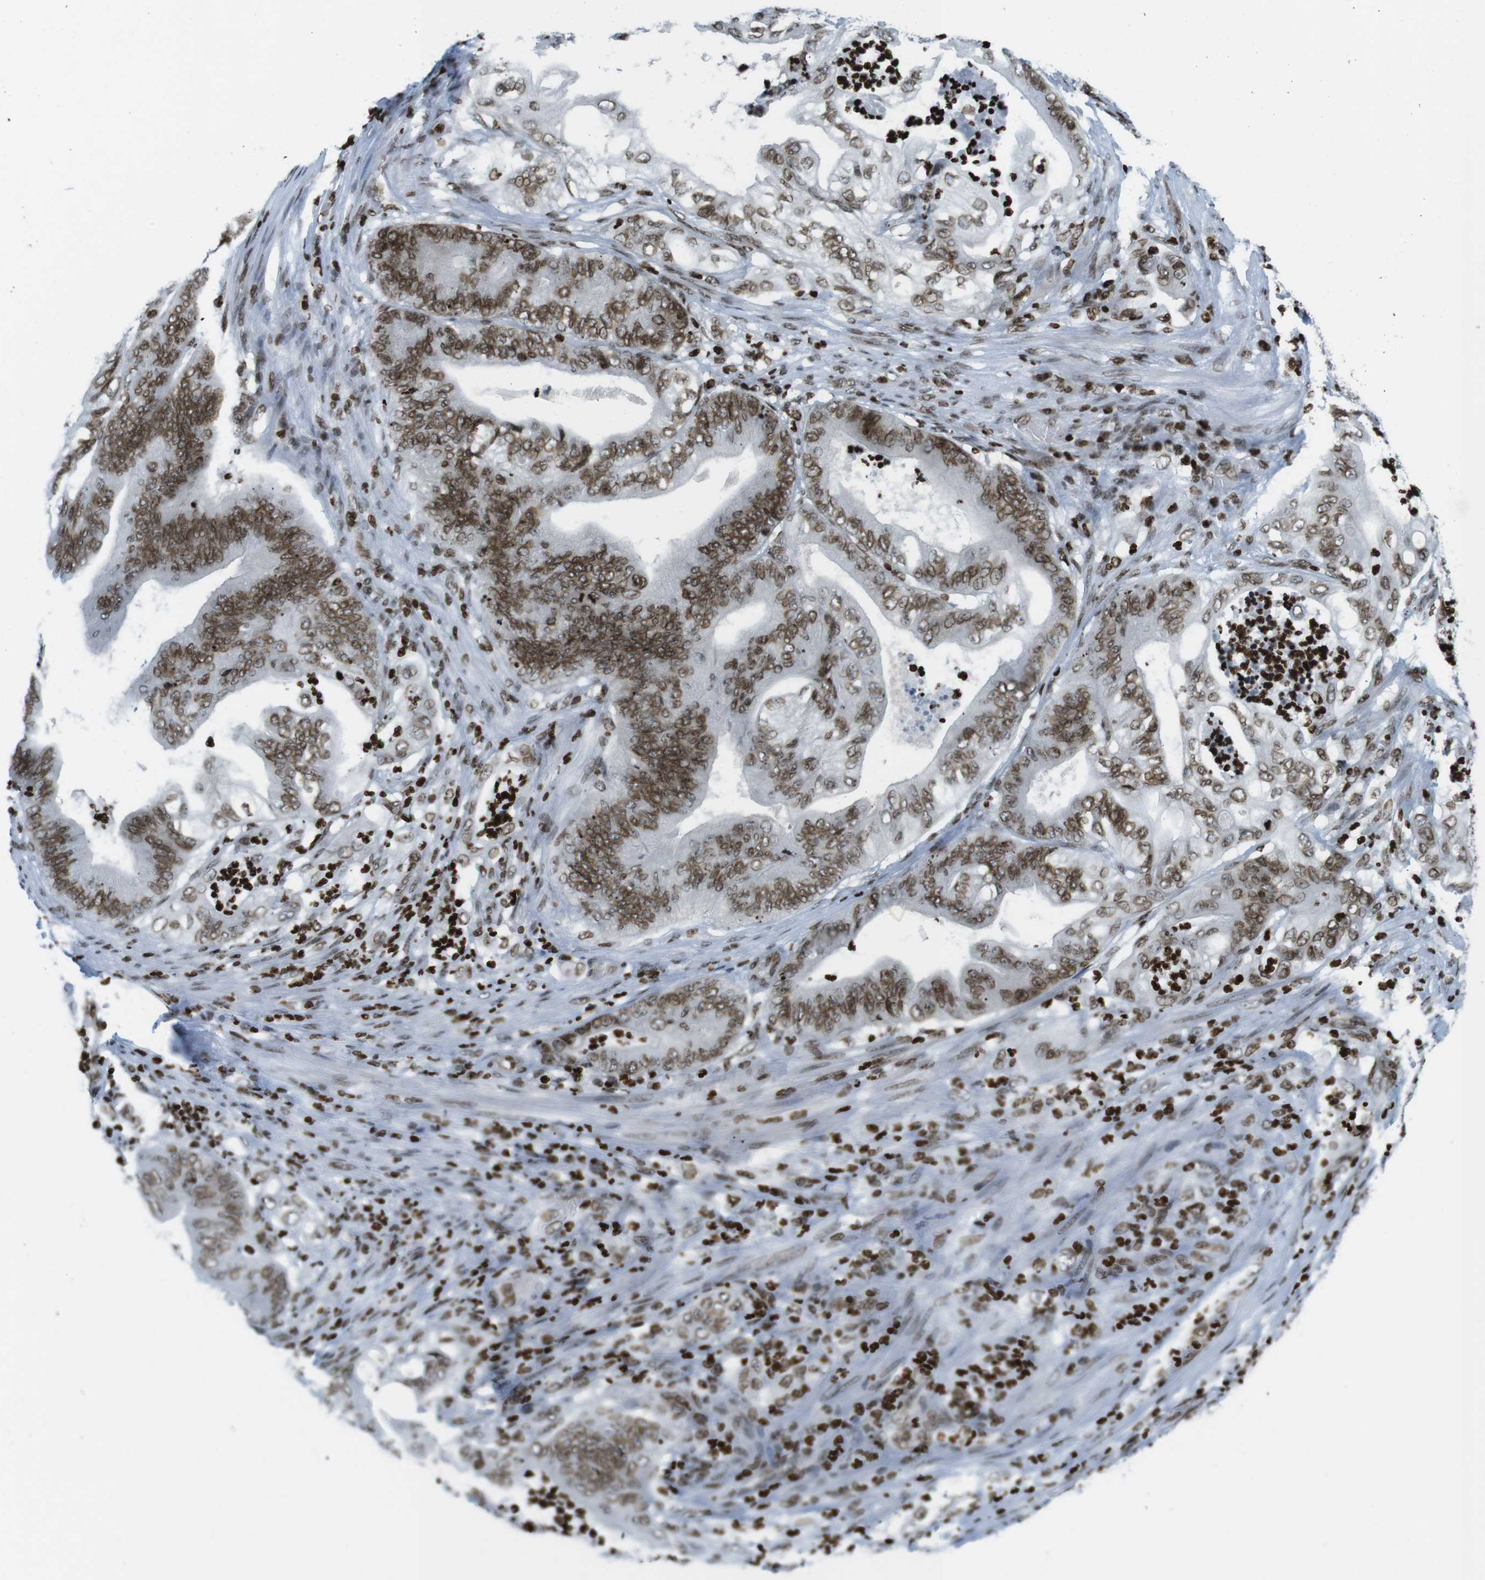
{"staining": {"intensity": "moderate", "quantity": ">75%", "location": "nuclear"}, "tissue": "stomach cancer", "cell_type": "Tumor cells", "image_type": "cancer", "snomed": [{"axis": "morphology", "description": "Adenocarcinoma, NOS"}, {"axis": "topography", "description": "Stomach"}], "caption": "DAB (3,3'-diaminobenzidine) immunohistochemical staining of human adenocarcinoma (stomach) shows moderate nuclear protein expression in about >75% of tumor cells. (DAB = brown stain, brightfield microscopy at high magnification).", "gene": "H2AC8", "patient": {"sex": "female", "age": 73}}